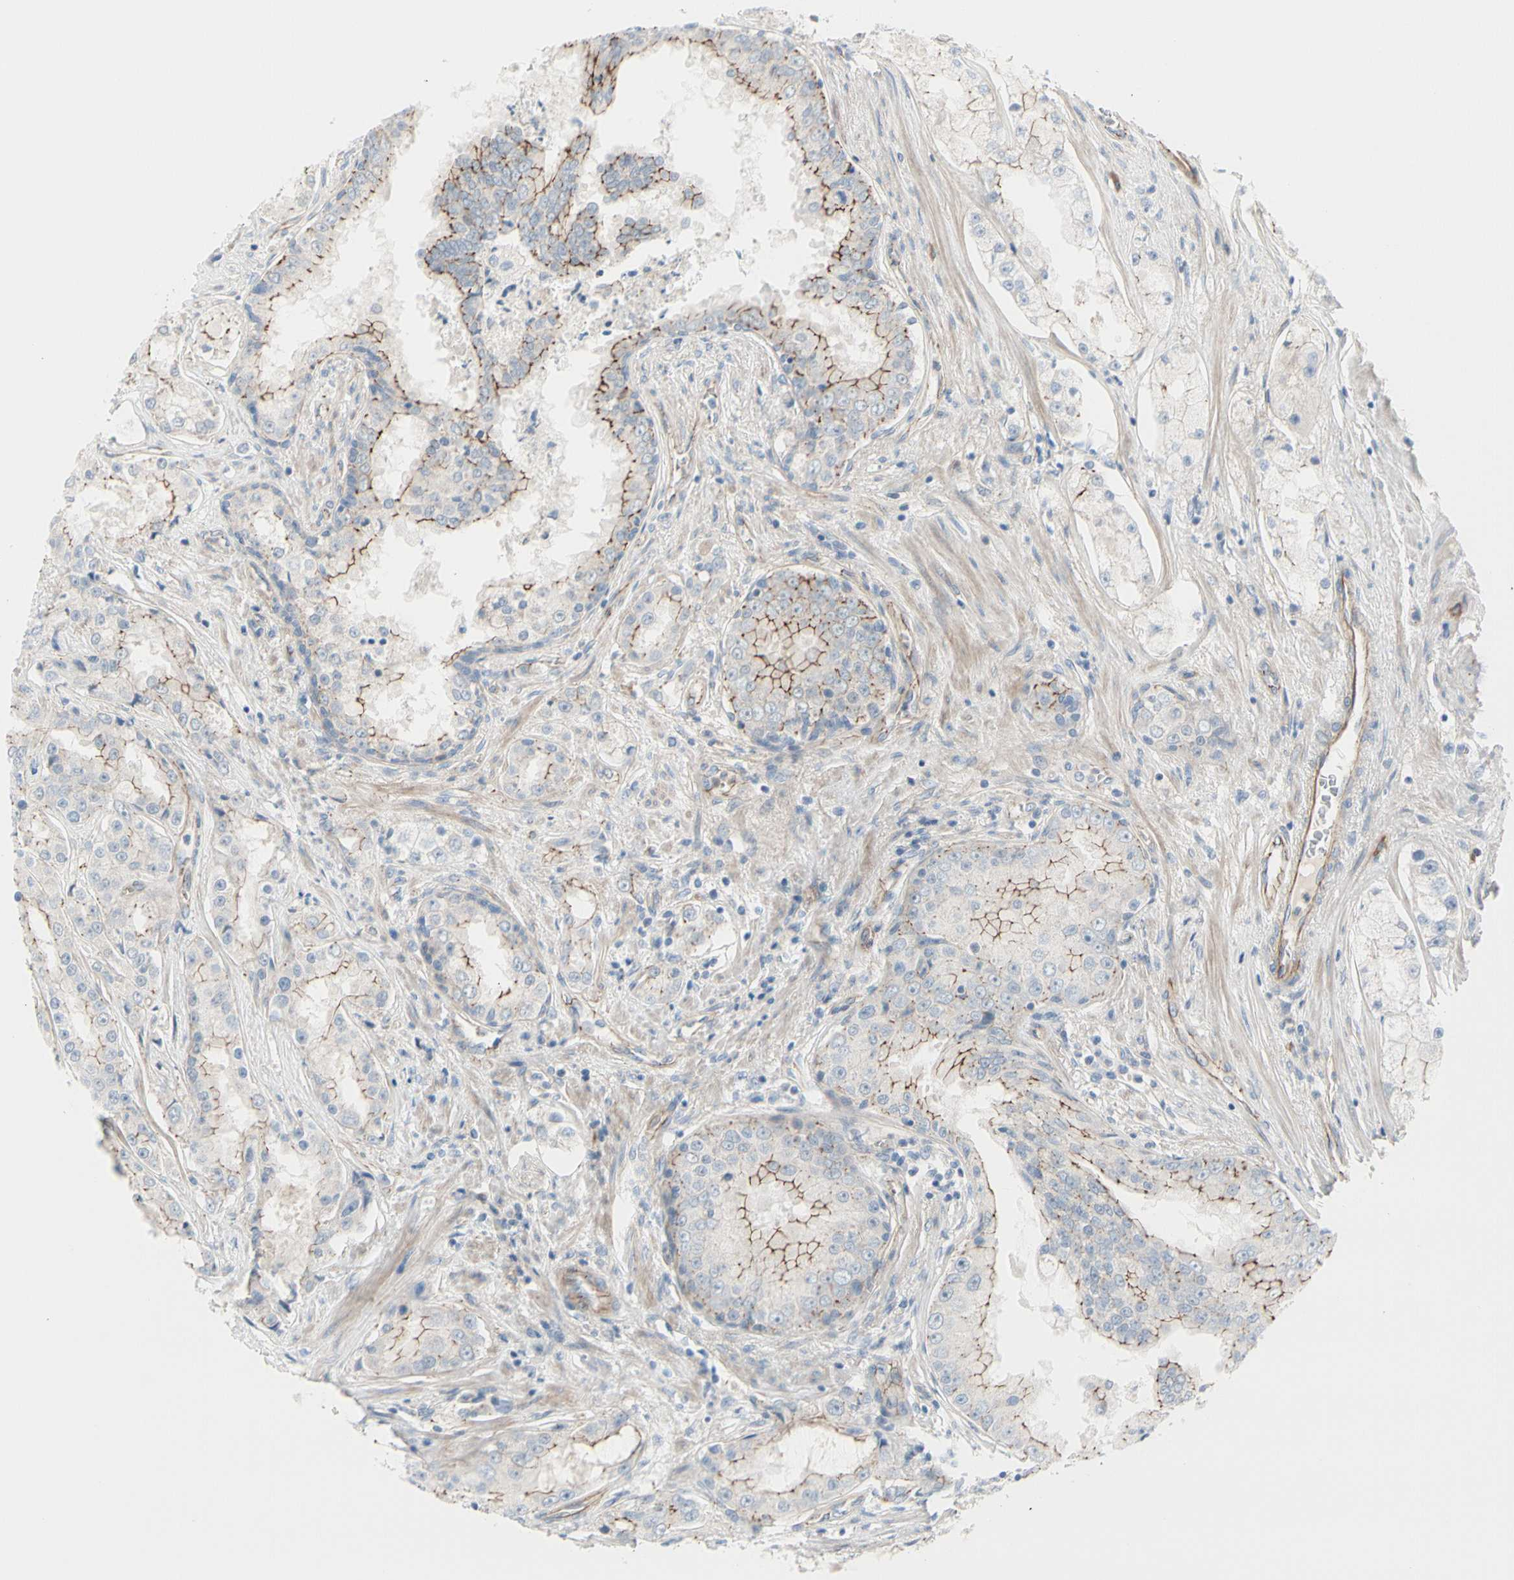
{"staining": {"intensity": "weak", "quantity": "25%-75%", "location": "cytoplasmic/membranous"}, "tissue": "prostate cancer", "cell_type": "Tumor cells", "image_type": "cancer", "snomed": [{"axis": "morphology", "description": "Adenocarcinoma, High grade"}, {"axis": "topography", "description": "Prostate"}], "caption": "Protein expression analysis of human adenocarcinoma (high-grade) (prostate) reveals weak cytoplasmic/membranous staining in approximately 25%-75% of tumor cells. (Stains: DAB in brown, nuclei in blue, Microscopy: brightfield microscopy at high magnification).", "gene": "TJP1", "patient": {"sex": "male", "age": 73}}